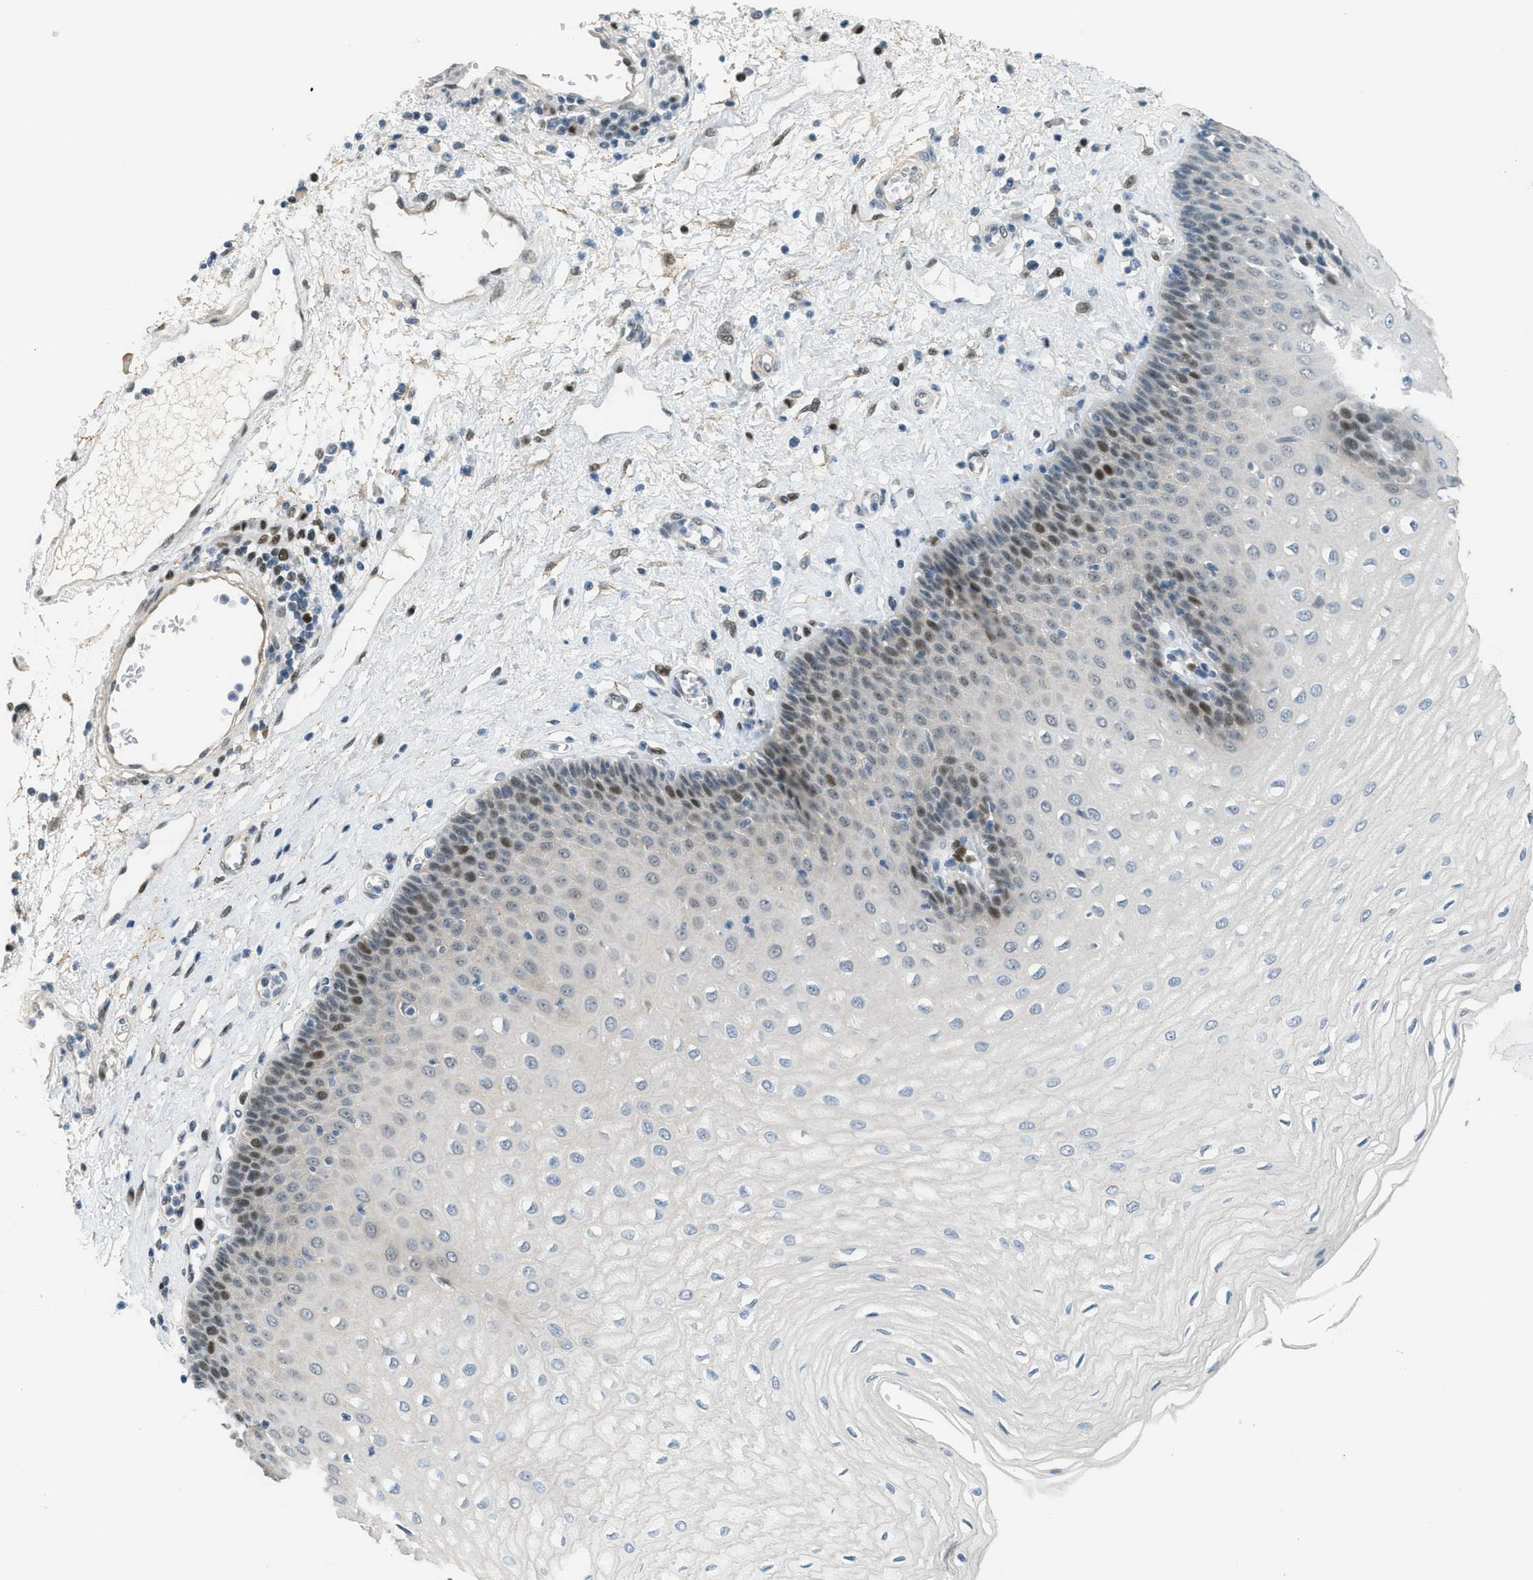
{"staining": {"intensity": "weak", "quantity": "<25%", "location": "nuclear"}, "tissue": "esophagus", "cell_type": "Squamous epithelial cells", "image_type": "normal", "snomed": [{"axis": "morphology", "description": "Normal tissue, NOS"}, {"axis": "morphology", "description": "Squamous cell carcinoma, NOS"}, {"axis": "topography", "description": "Esophagus"}], "caption": "This is an IHC micrograph of benign esophagus. There is no positivity in squamous epithelial cells.", "gene": "TCF3", "patient": {"sex": "male", "age": 65}}